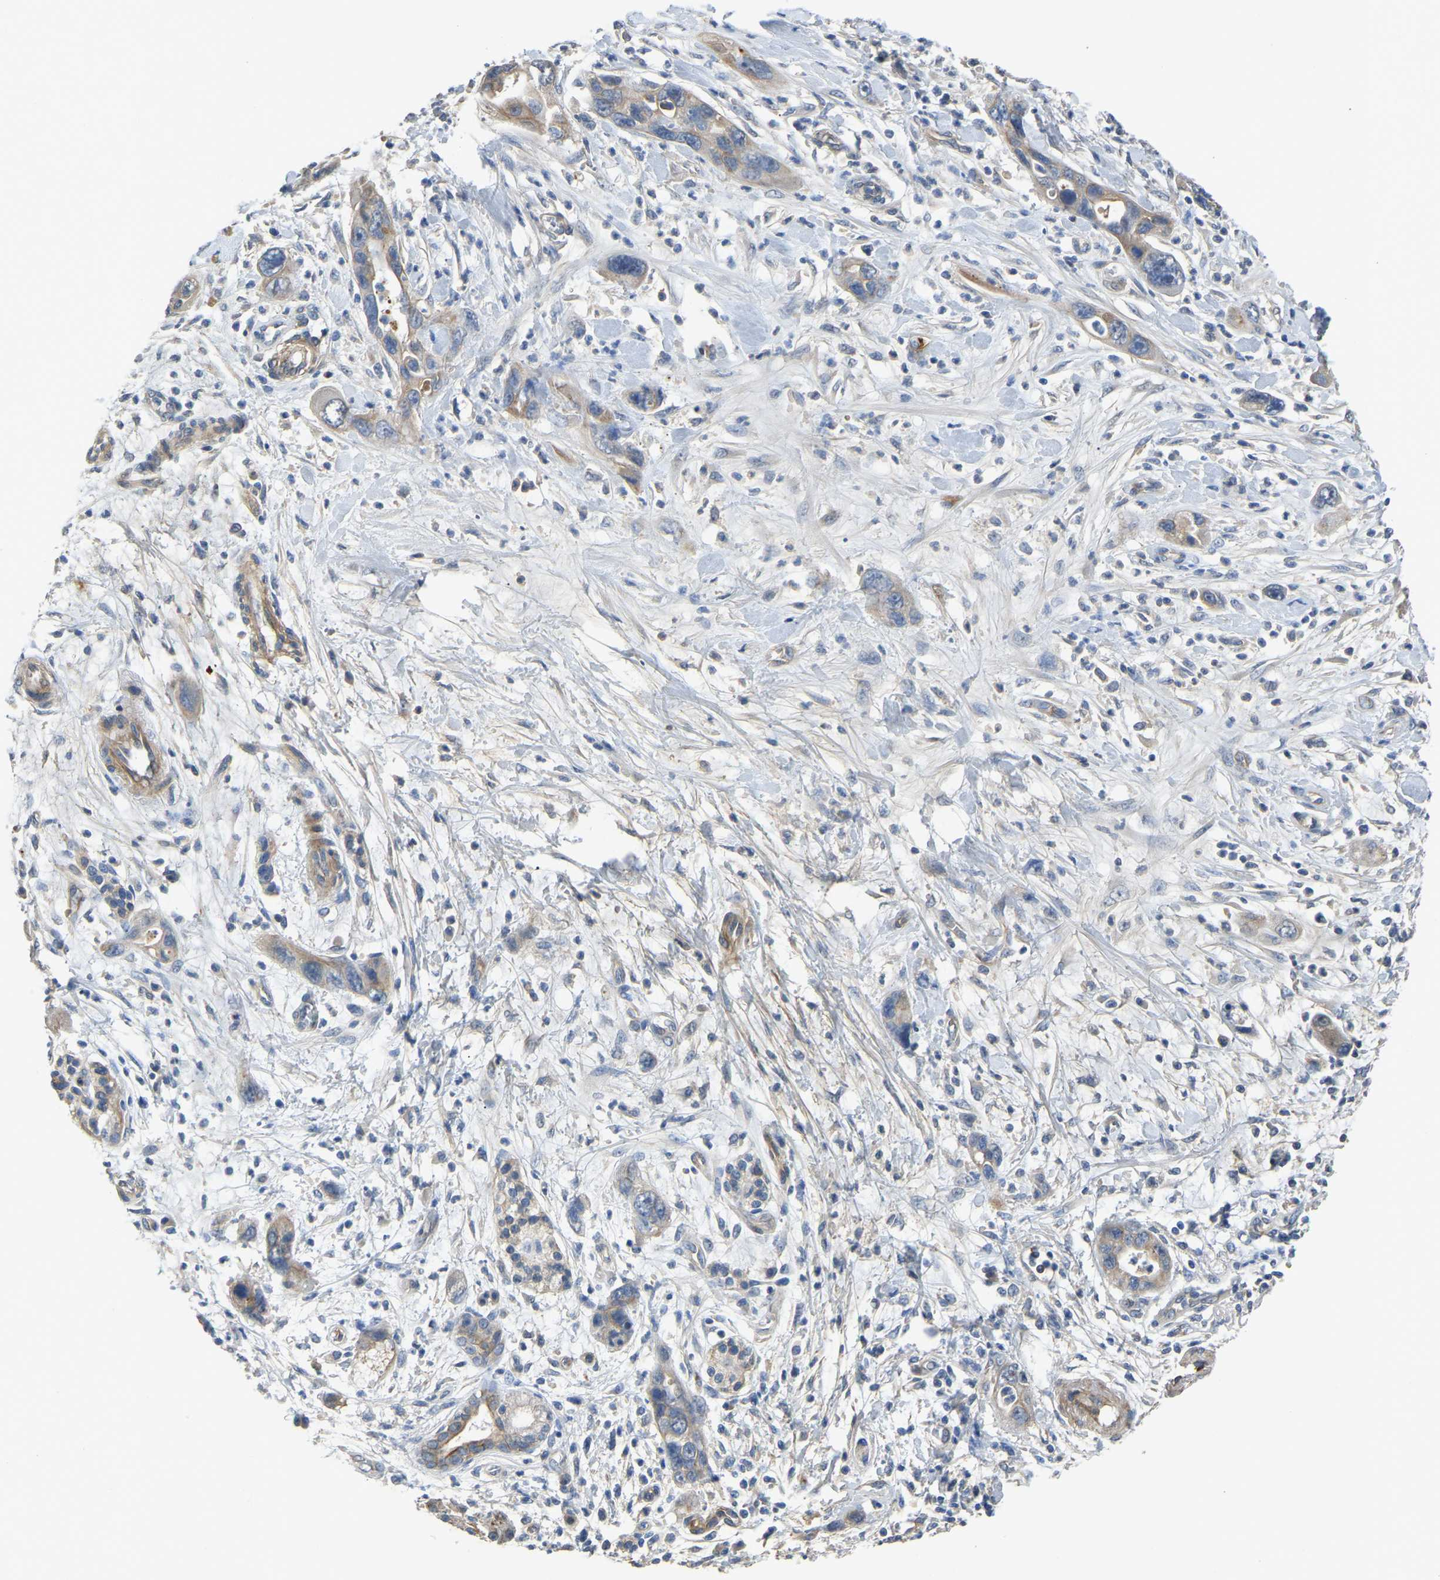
{"staining": {"intensity": "moderate", "quantity": ">75%", "location": "cytoplasmic/membranous"}, "tissue": "pancreatic cancer", "cell_type": "Tumor cells", "image_type": "cancer", "snomed": [{"axis": "morphology", "description": "Adenocarcinoma, NOS"}, {"axis": "topography", "description": "Pancreas"}], "caption": "This micrograph displays IHC staining of pancreatic cancer (adenocarcinoma), with medium moderate cytoplasmic/membranous staining in approximately >75% of tumor cells.", "gene": "HIGD2B", "patient": {"sex": "female", "age": 70}}